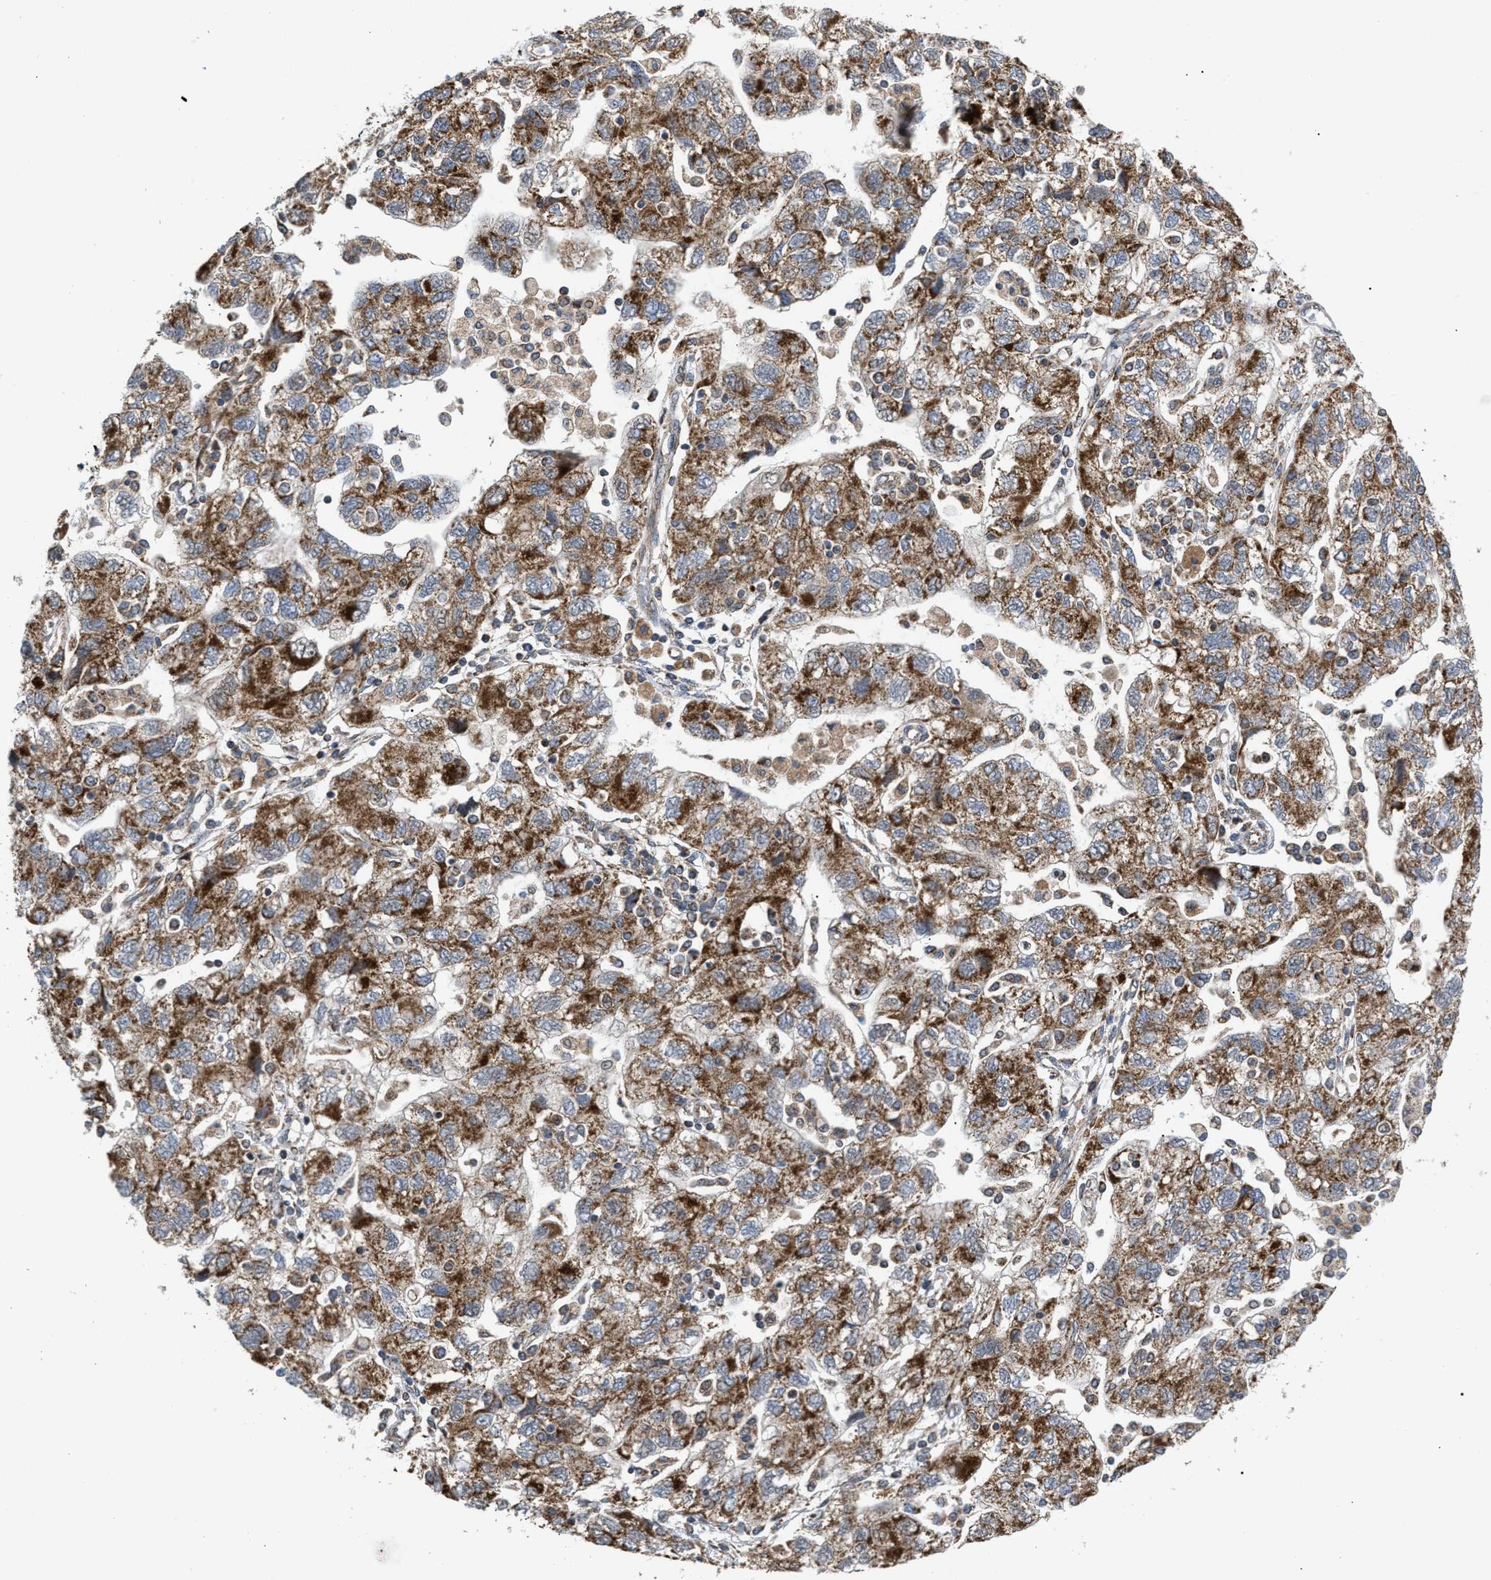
{"staining": {"intensity": "moderate", "quantity": ">75%", "location": "cytoplasmic/membranous"}, "tissue": "ovarian cancer", "cell_type": "Tumor cells", "image_type": "cancer", "snomed": [{"axis": "morphology", "description": "Carcinoma, NOS"}, {"axis": "morphology", "description": "Cystadenocarcinoma, serous, NOS"}, {"axis": "topography", "description": "Ovary"}], "caption": "Protein expression analysis of carcinoma (ovarian) demonstrates moderate cytoplasmic/membranous expression in approximately >75% of tumor cells. (IHC, brightfield microscopy, high magnification).", "gene": "TACO1", "patient": {"sex": "female", "age": 69}}